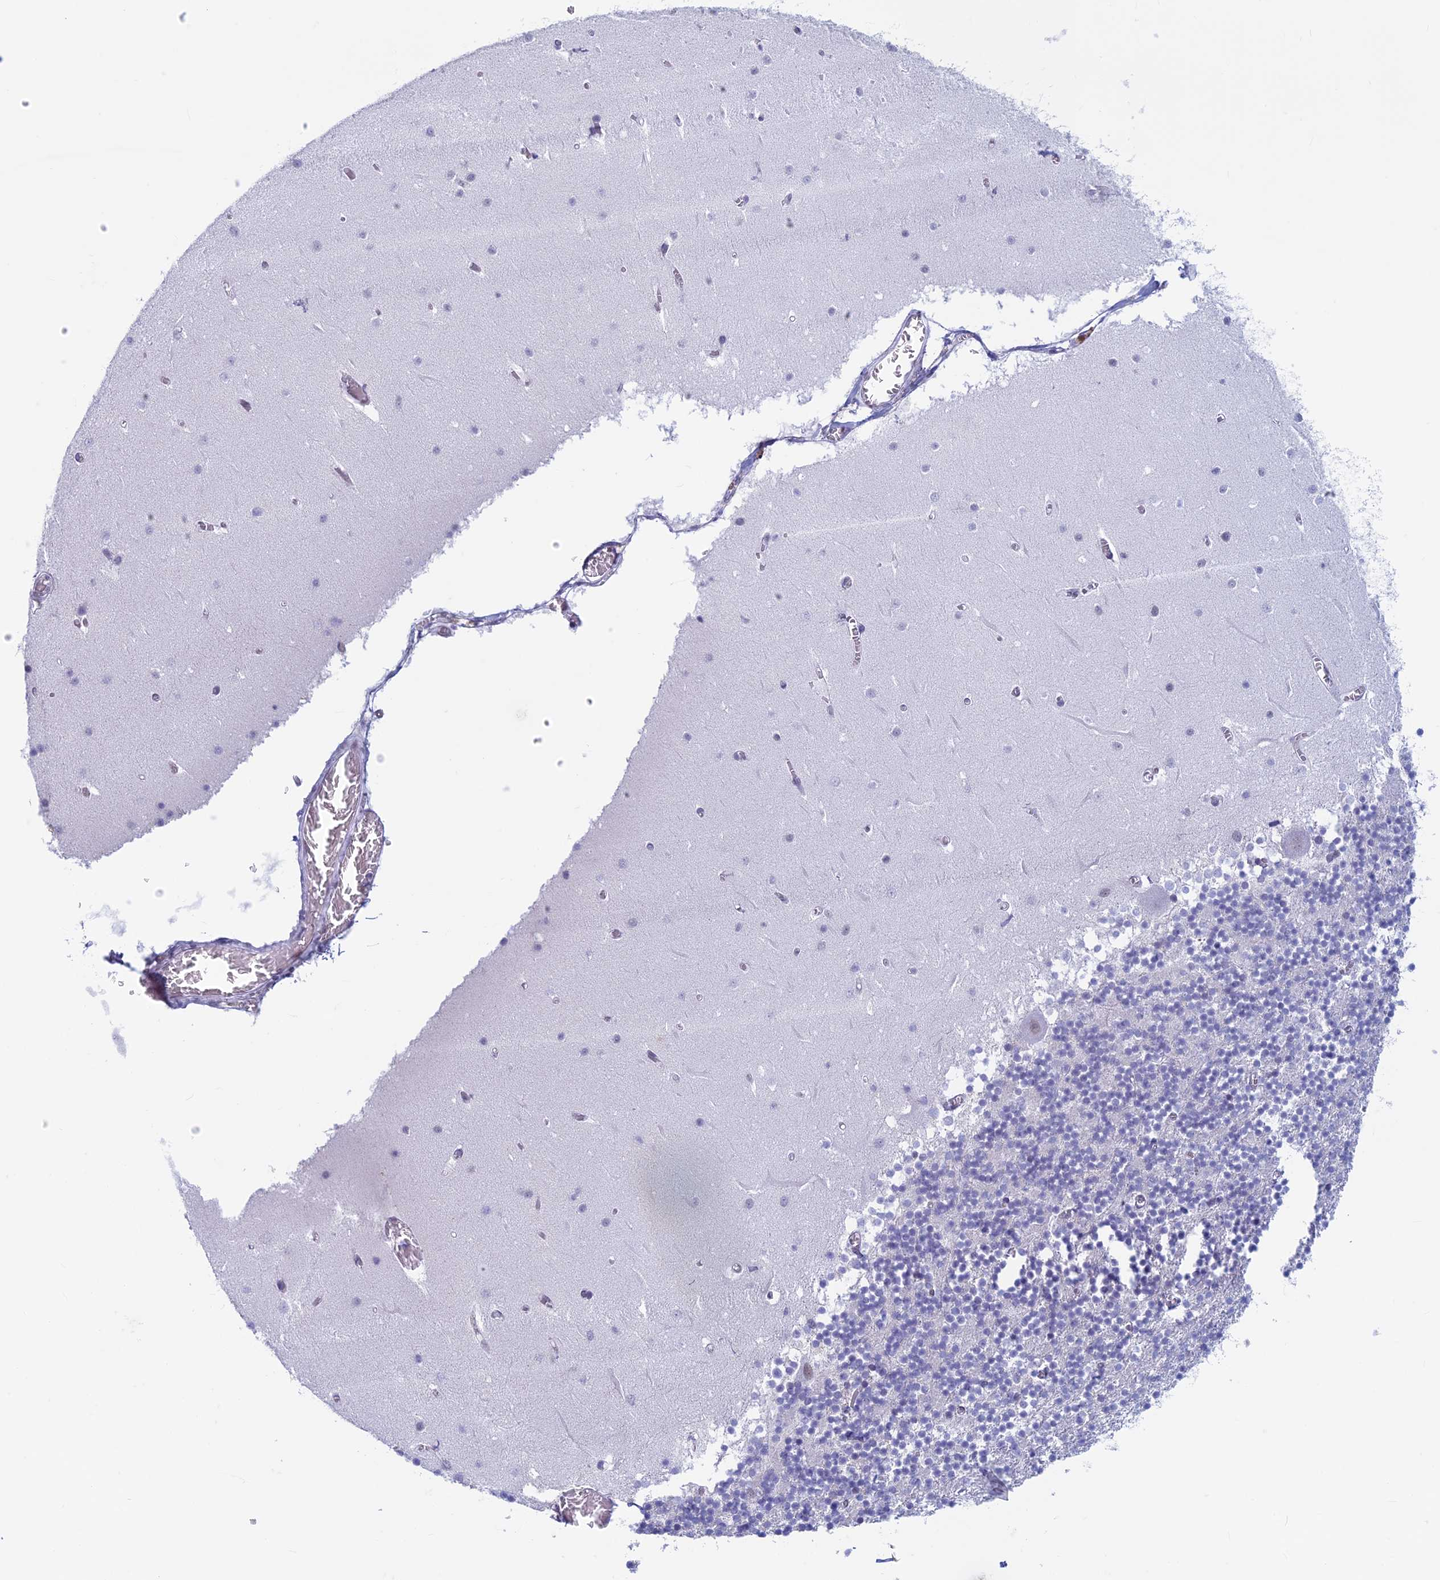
{"staining": {"intensity": "negative", "quantity": "none", "location": "none"}, "tissue": "cerebellum", "cell_type": "Cells in granular layer", "image_type": "normal", "snomed": [{"axis": "morphology", "description": "Normal tissue, NOS"}, {"axis": "topography", "description": "Cerebellum"}], "caption": "This is an IHC micrograph of benign cerebellum. There is no staining in cells in granular layer.", "gene": "ASH2L", "patient": {"sex": "female", "age": 28}}